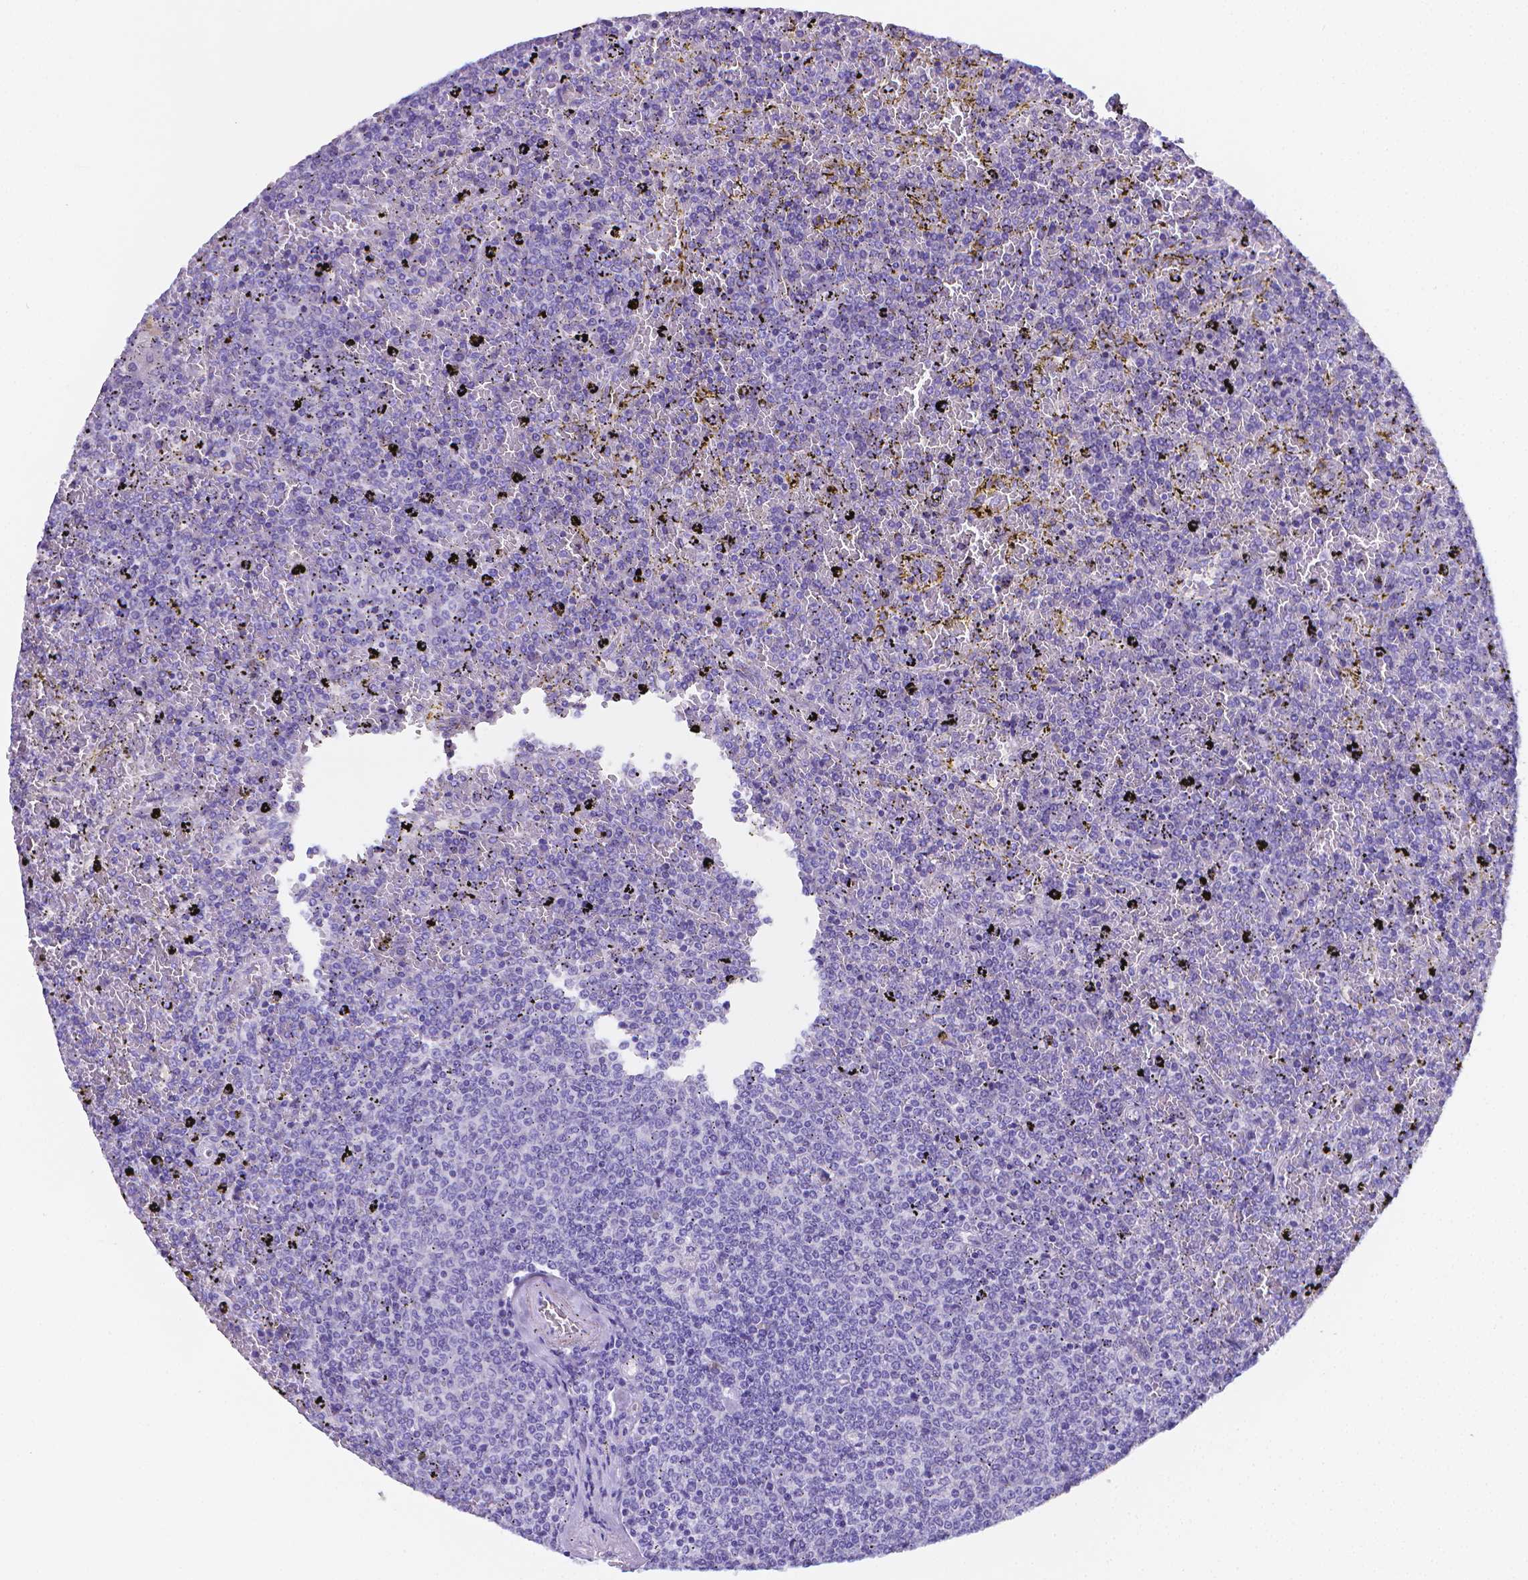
{"staining": {"intensity": "negative", "quantity": "none", "location": "none"}, "tissue": "lymphoma", "cell_type": "Tumor cells", "image_type": "cancer", "snomed": [{"axis": "morphology", "description": "Malignant lymphoma, non-Hodgkin's type, Low grade"}, {"axis": "topography", "description": "Spleen"}], "caption": "Photomicrograph shows no significant protein positivity in tumor cells of lymphoma.", "gene": "LRRC73", "patient": {"sex": "female", "age": 77}}